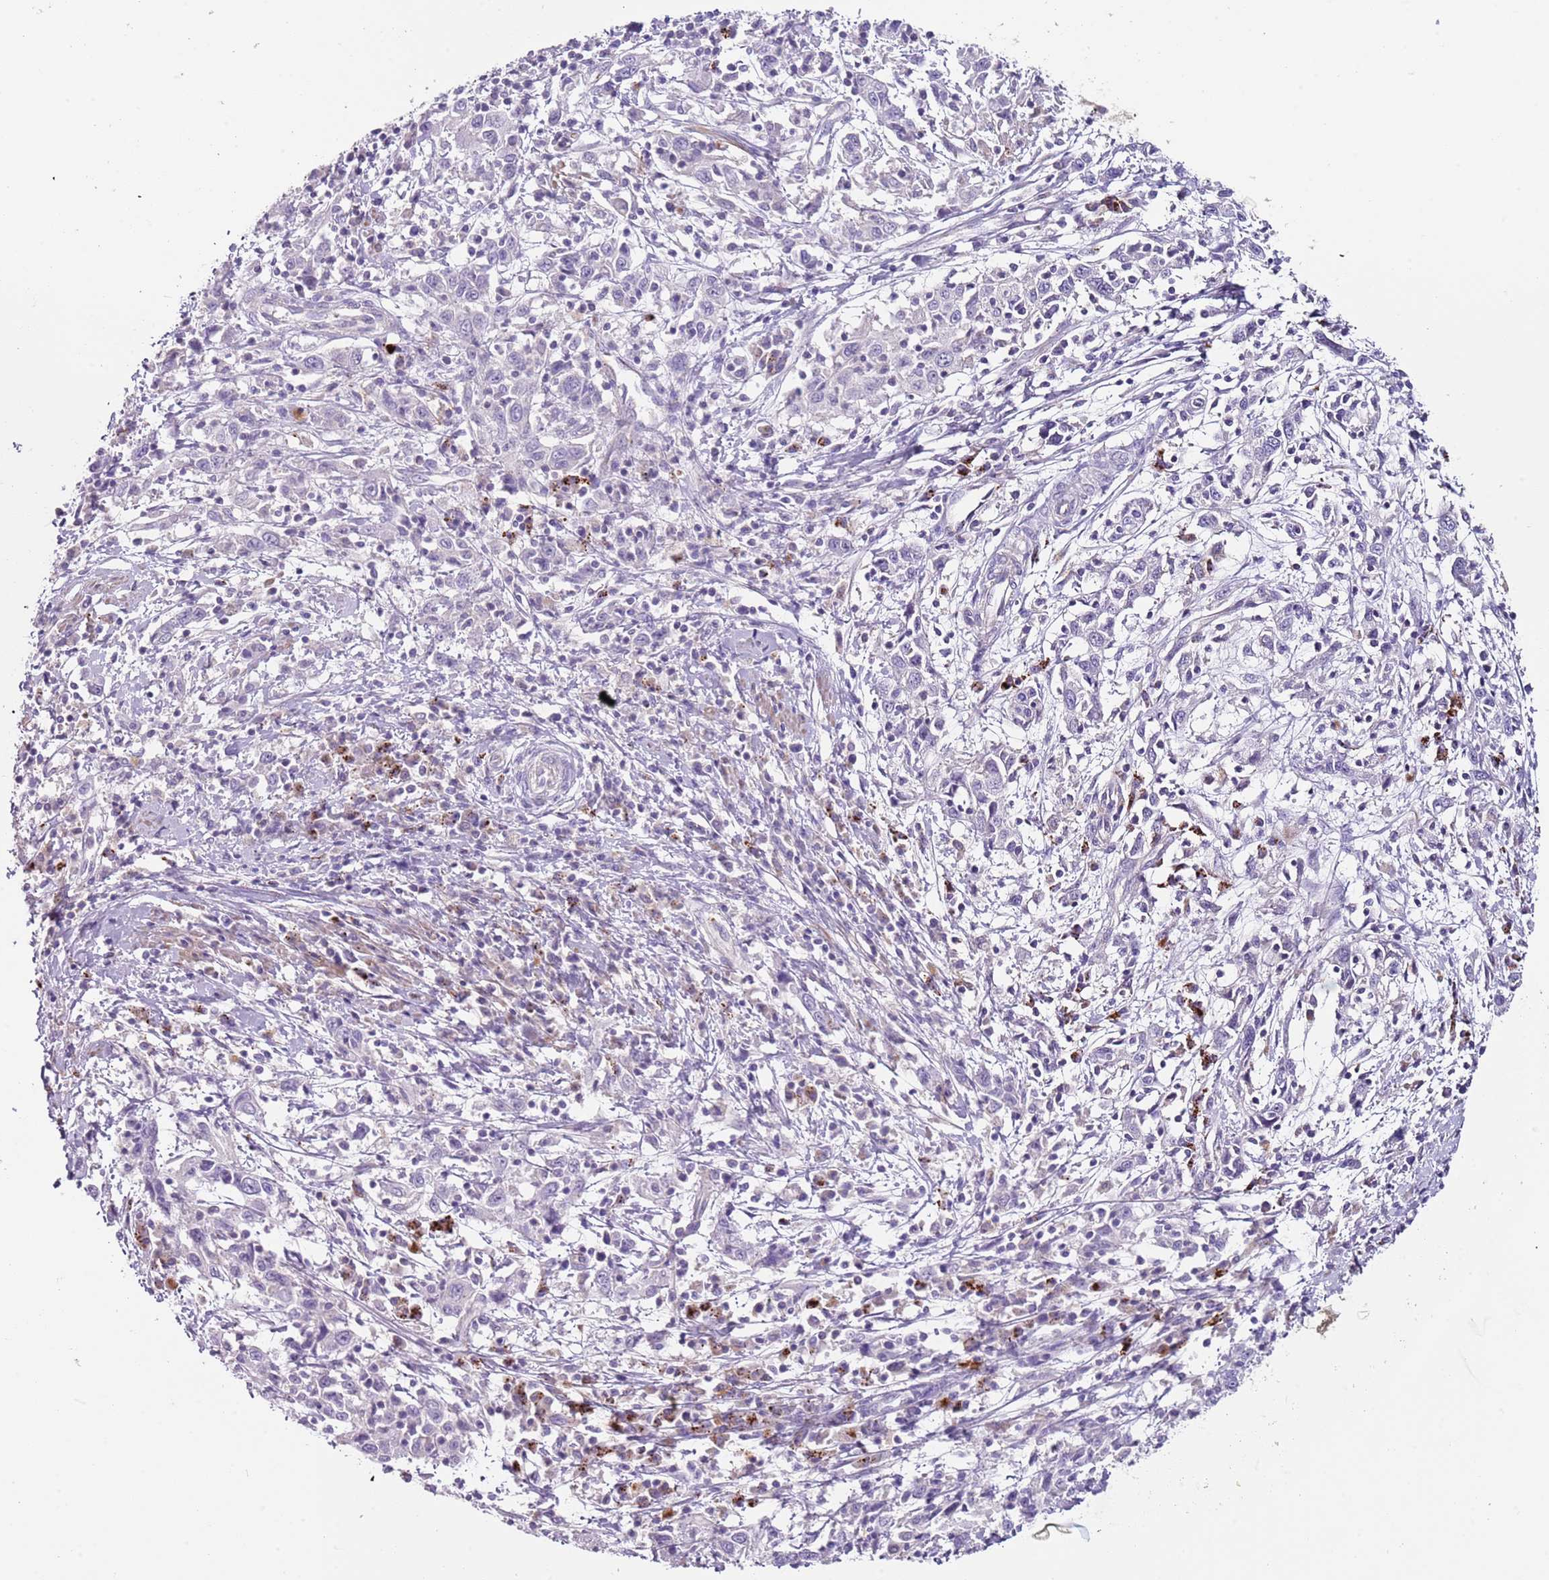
{"staining": {"intensity": "negative", "quantity": "none", "location": "none"}, "tissue": "cervical cancer", "cell_type": "Tumor cells", "image_type": "cancer", "snomed": [{"axis": "morphology", "description": "Squamous cell carcinoma, NOS"}, {"axis": "topography", "description": "Cervix"}], "caption": "High magnification brightfield microscopy of cervical cancer stained with DAB (brown) and counterstained with hematoxylin (blue): tumor cells show no significant positivity.", "gene": "LRRN3", "patient": {"sex": "female", "age": 46}}